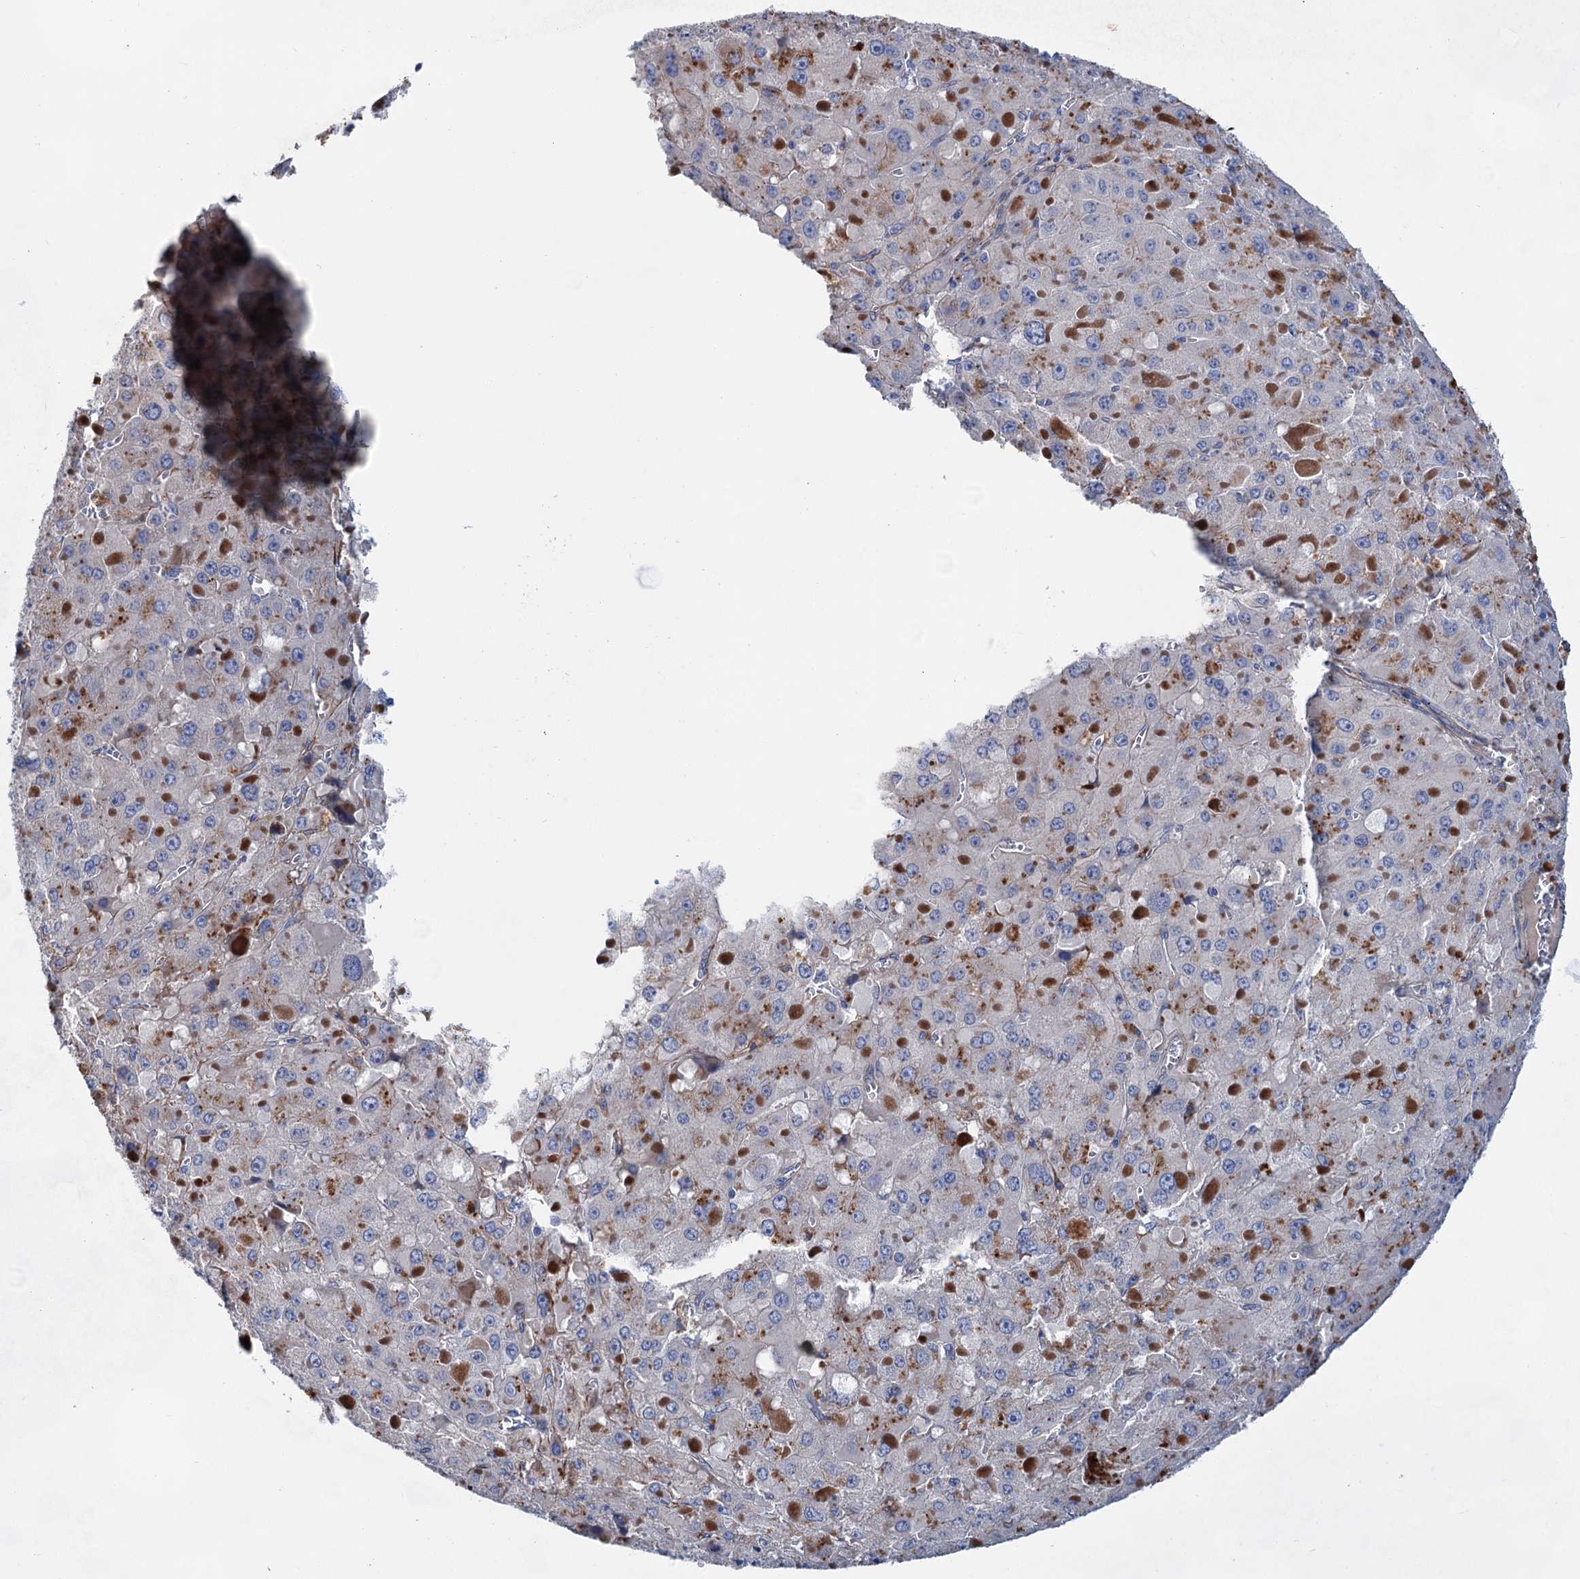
{"staining": {"intensity": "moderate", "quantity": "<25%", "location": "cytoplasmic/membranous"}, "tissue": "liver cancer", "cell_type": "Tumor cells", "image_type": "cancer", "snomed": [{"axis": "morphology", "description": "Carcinoma, Hepatocellular, NOS"}, {"axis": "topography", "description": "Liver"}], "caption": "Liver cancer stained for a protein (brown) reveals moderate cytoplasmic/membranous positive positivity in approximately <25% of tumor cells.", "gene": "GPR155", "patient": {"sex": "female", "age": 73}}